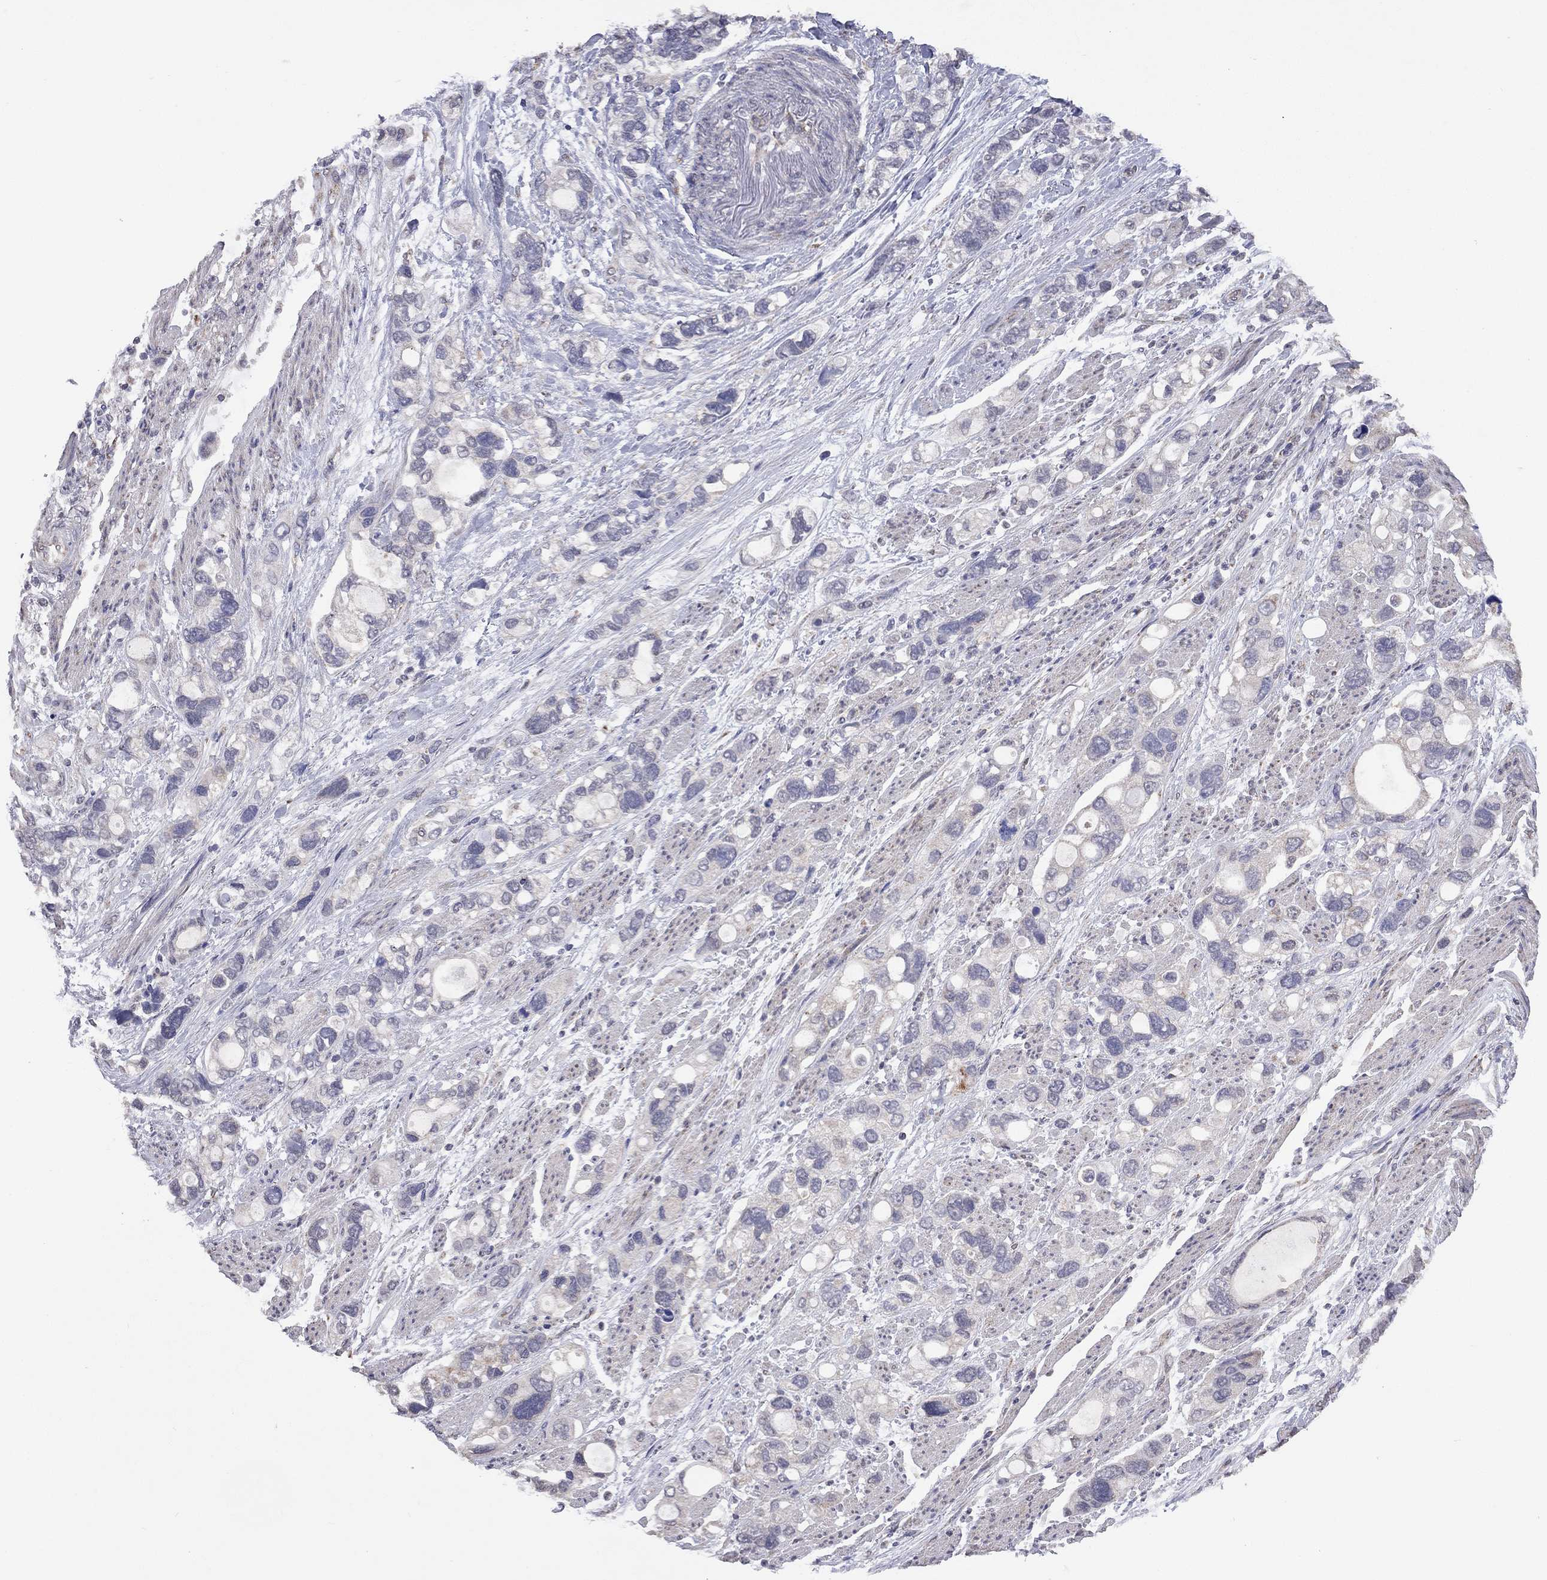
{"staining": {"intensity": "negative", "quantity": "none", "location": "none"}, "tissue": "stomach cancer", "cell_type": "Tumor cells", "image_type": "cancer", "snomed": [{"axis": "morphology", "description": "Adenocarcinoma, NOS"}, {"axis": "topography", "description": "Stomach, upper"}], "caption": "An immunohistochemistry image of stomach cancer is shown. There is no staining in tumor cells of stomach cancer.", "gene": "NDUFB1", "patient": {"sex": "female", "age": 81}}